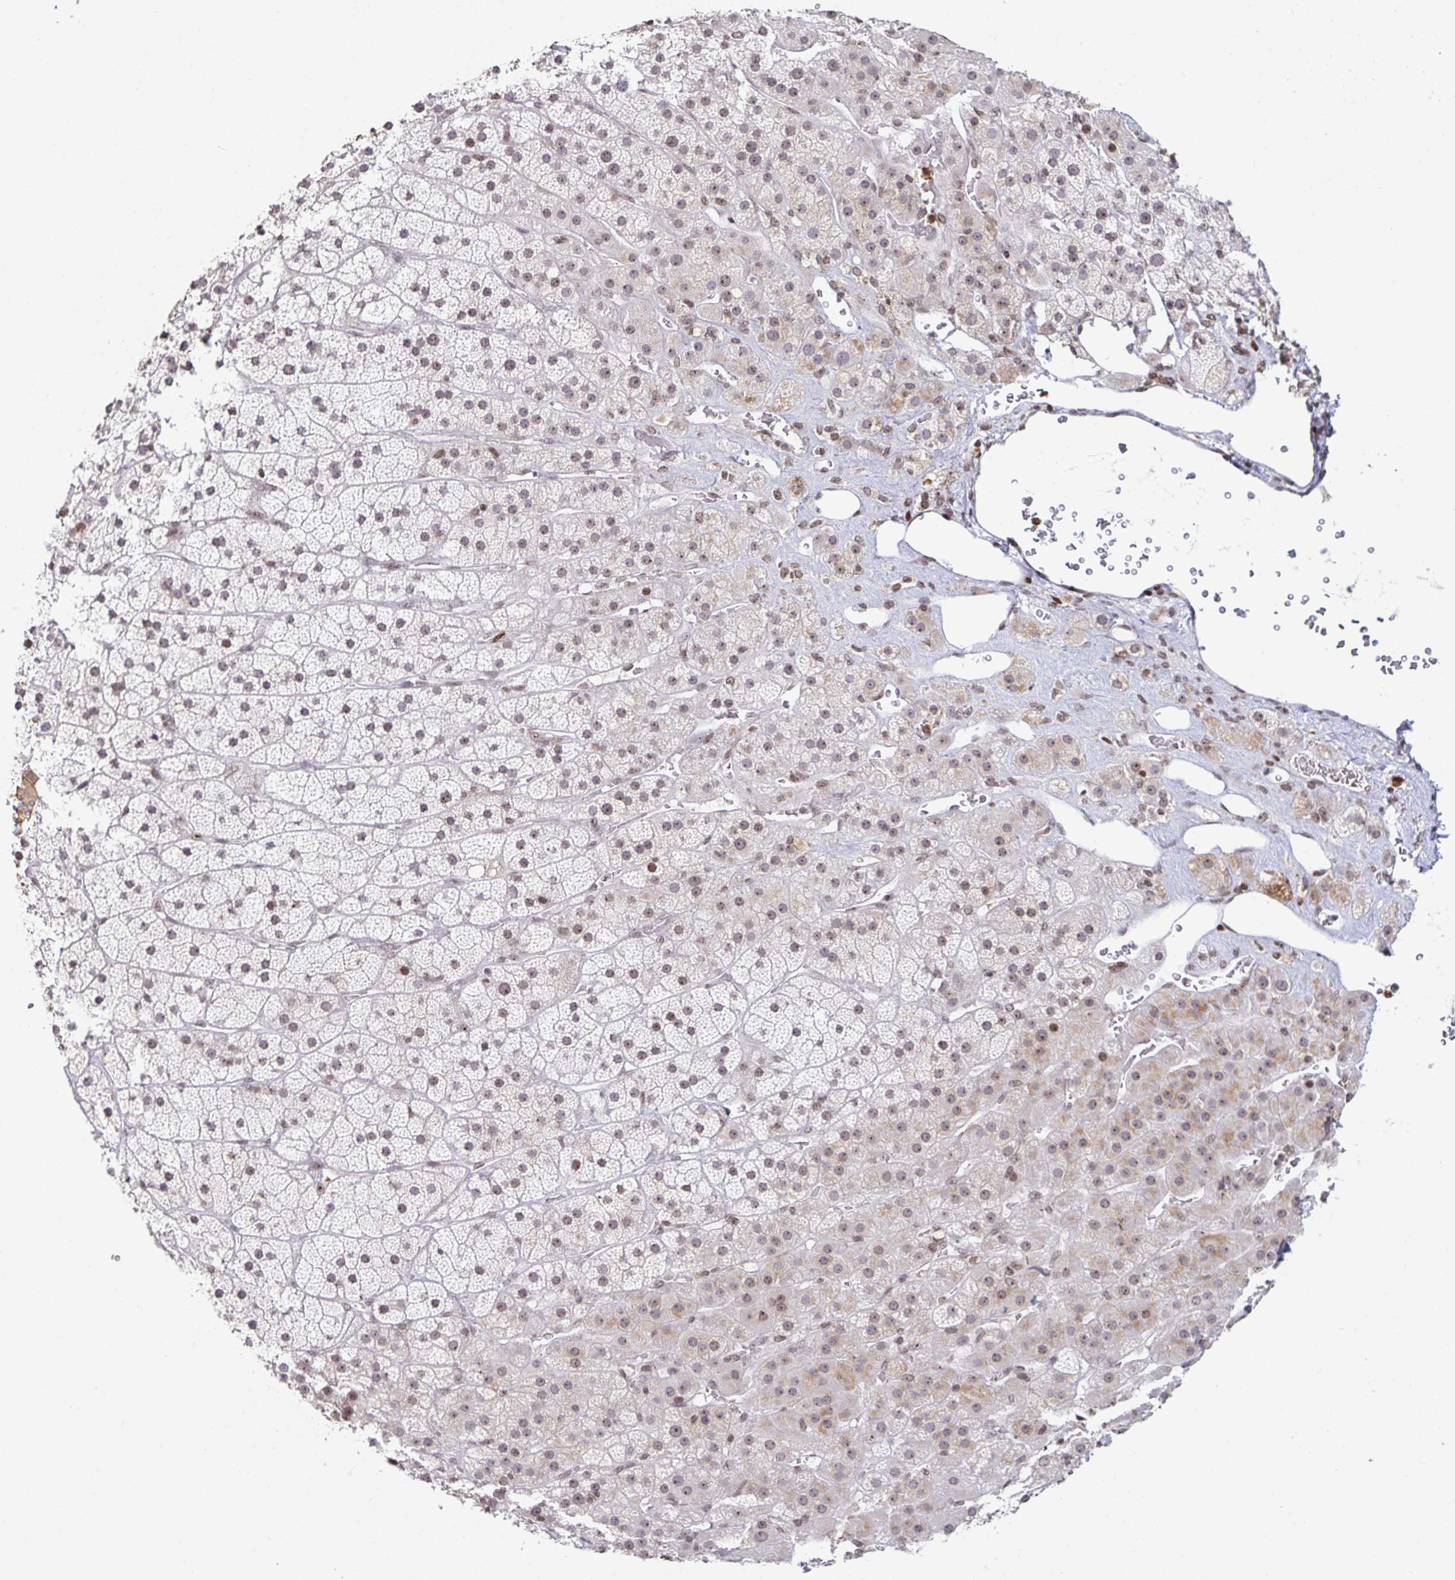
{"staining": {"intensity": "weak", "quantity": ">75%", "location": "nuclear"}, "tissue": "adrenal gland", "cell_type": "Glandular cells", "image_type": "normal", "snomed": [{"axis": "morphology", "description": "Normal tissue, NOS"}, {"axis": "topography", "description": "Adrenal gland"}], "caption": "The micrograph demonstrates immunohistochemical staining of benign adrenal gland. There is weak nuclear positivity is seen in about >75% of glandular cells. The protein is stained brown, and the nuclei are stained in blue (DAB (3,3'-diaminobenzidine) IHC with brightfield microscopy, high magnification).", "gene": "C19orf53", "patient": {"sex": "male", "age": 57}}